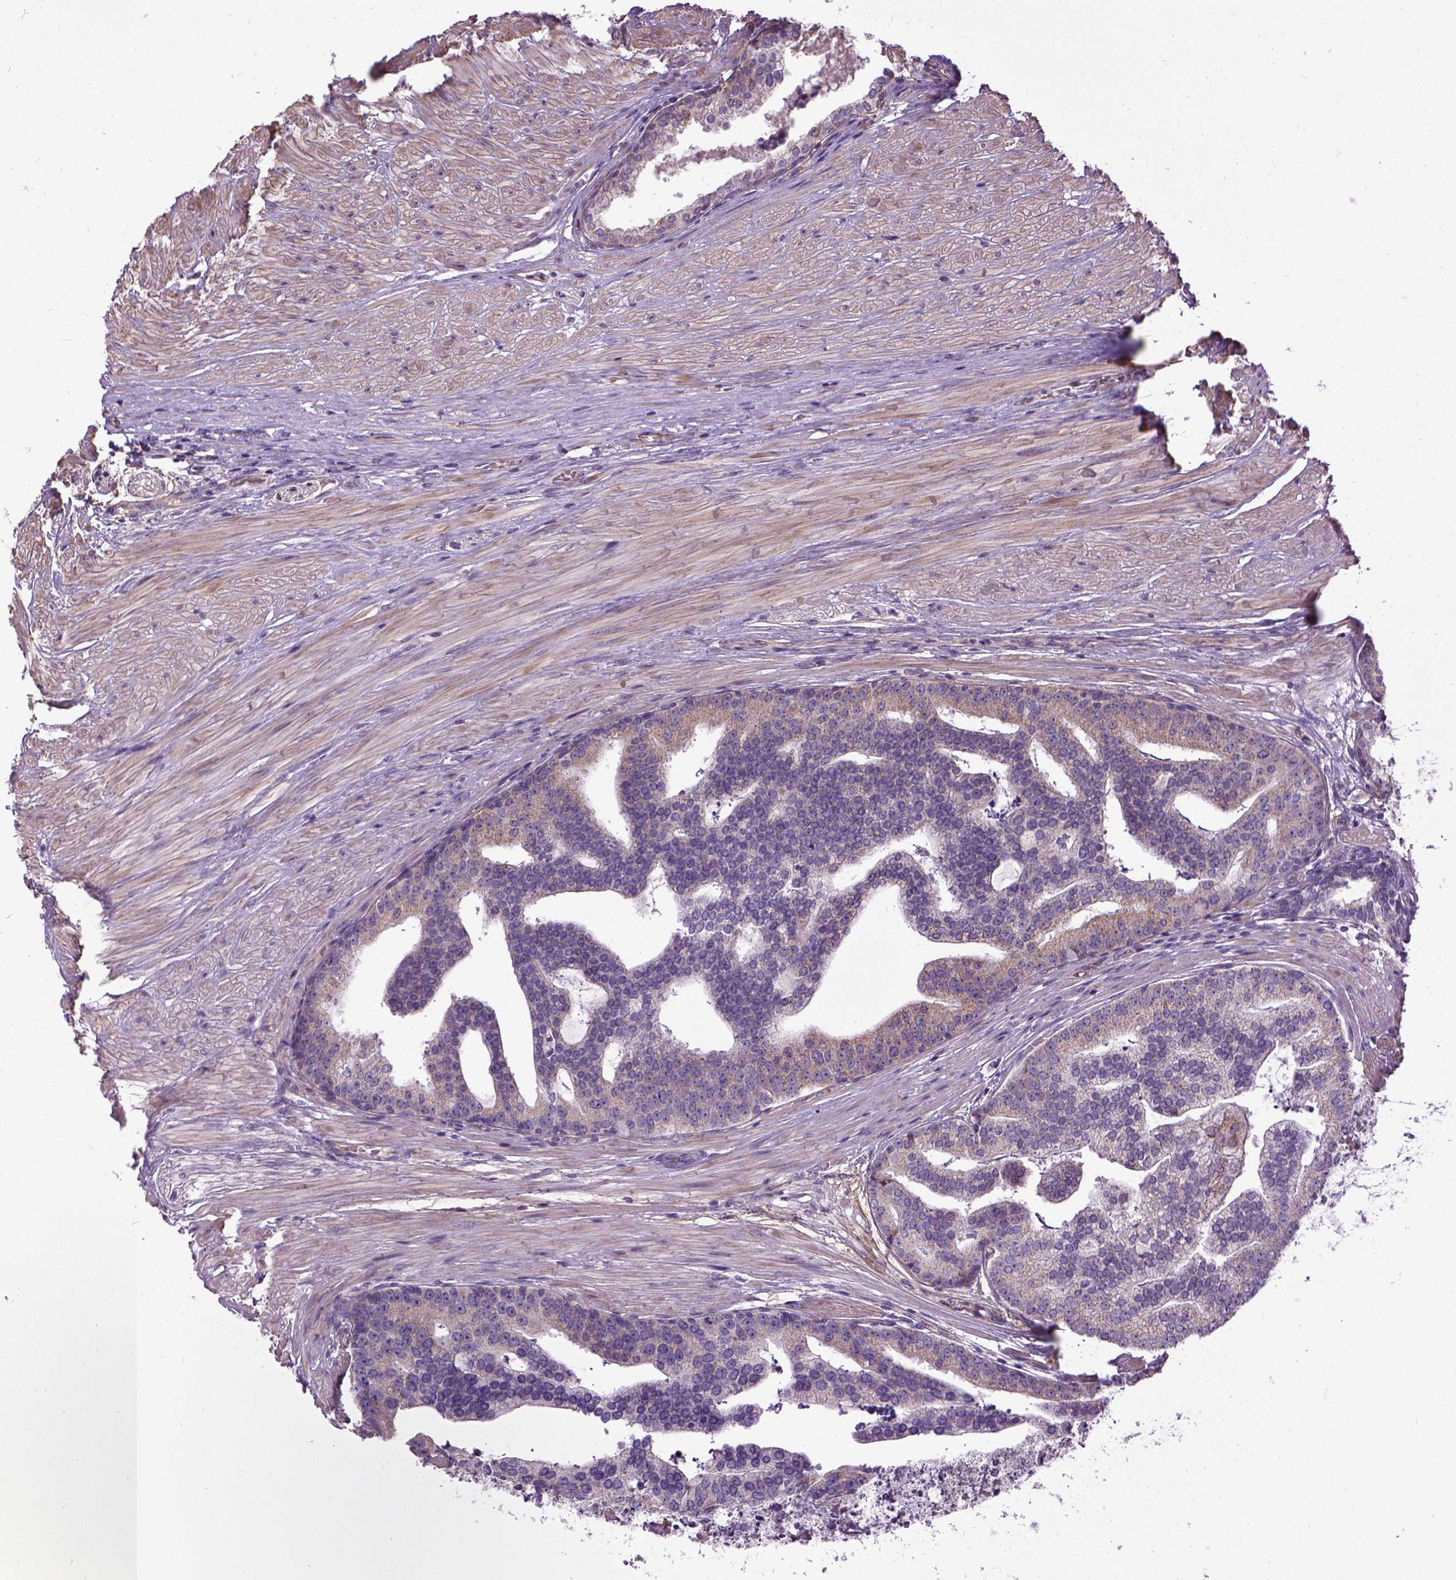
{"staining": {"intensity": "weak", "quantity": "<25%", "location": "cytoplasmic/membranous"}, "tissue": "prostate cancer", "cell_type": "Tumor cells", "image_type": "cancer", "snomed": [{"axis": "morphology", "description": "Adenocarcinoma, NOS"}, {"axis": "topography", "description": "Prostate and seminal vesicle, NOS"}, {"axis": "topography", "description": "Prostate"}], "caption": "Immunohistochemistry photomicrograph of prostate cancer stained for a protein (brown), which shows no positivity in tumor cells.", "gene": "ENG", "patient": {"sex": "male", "age": 44}}